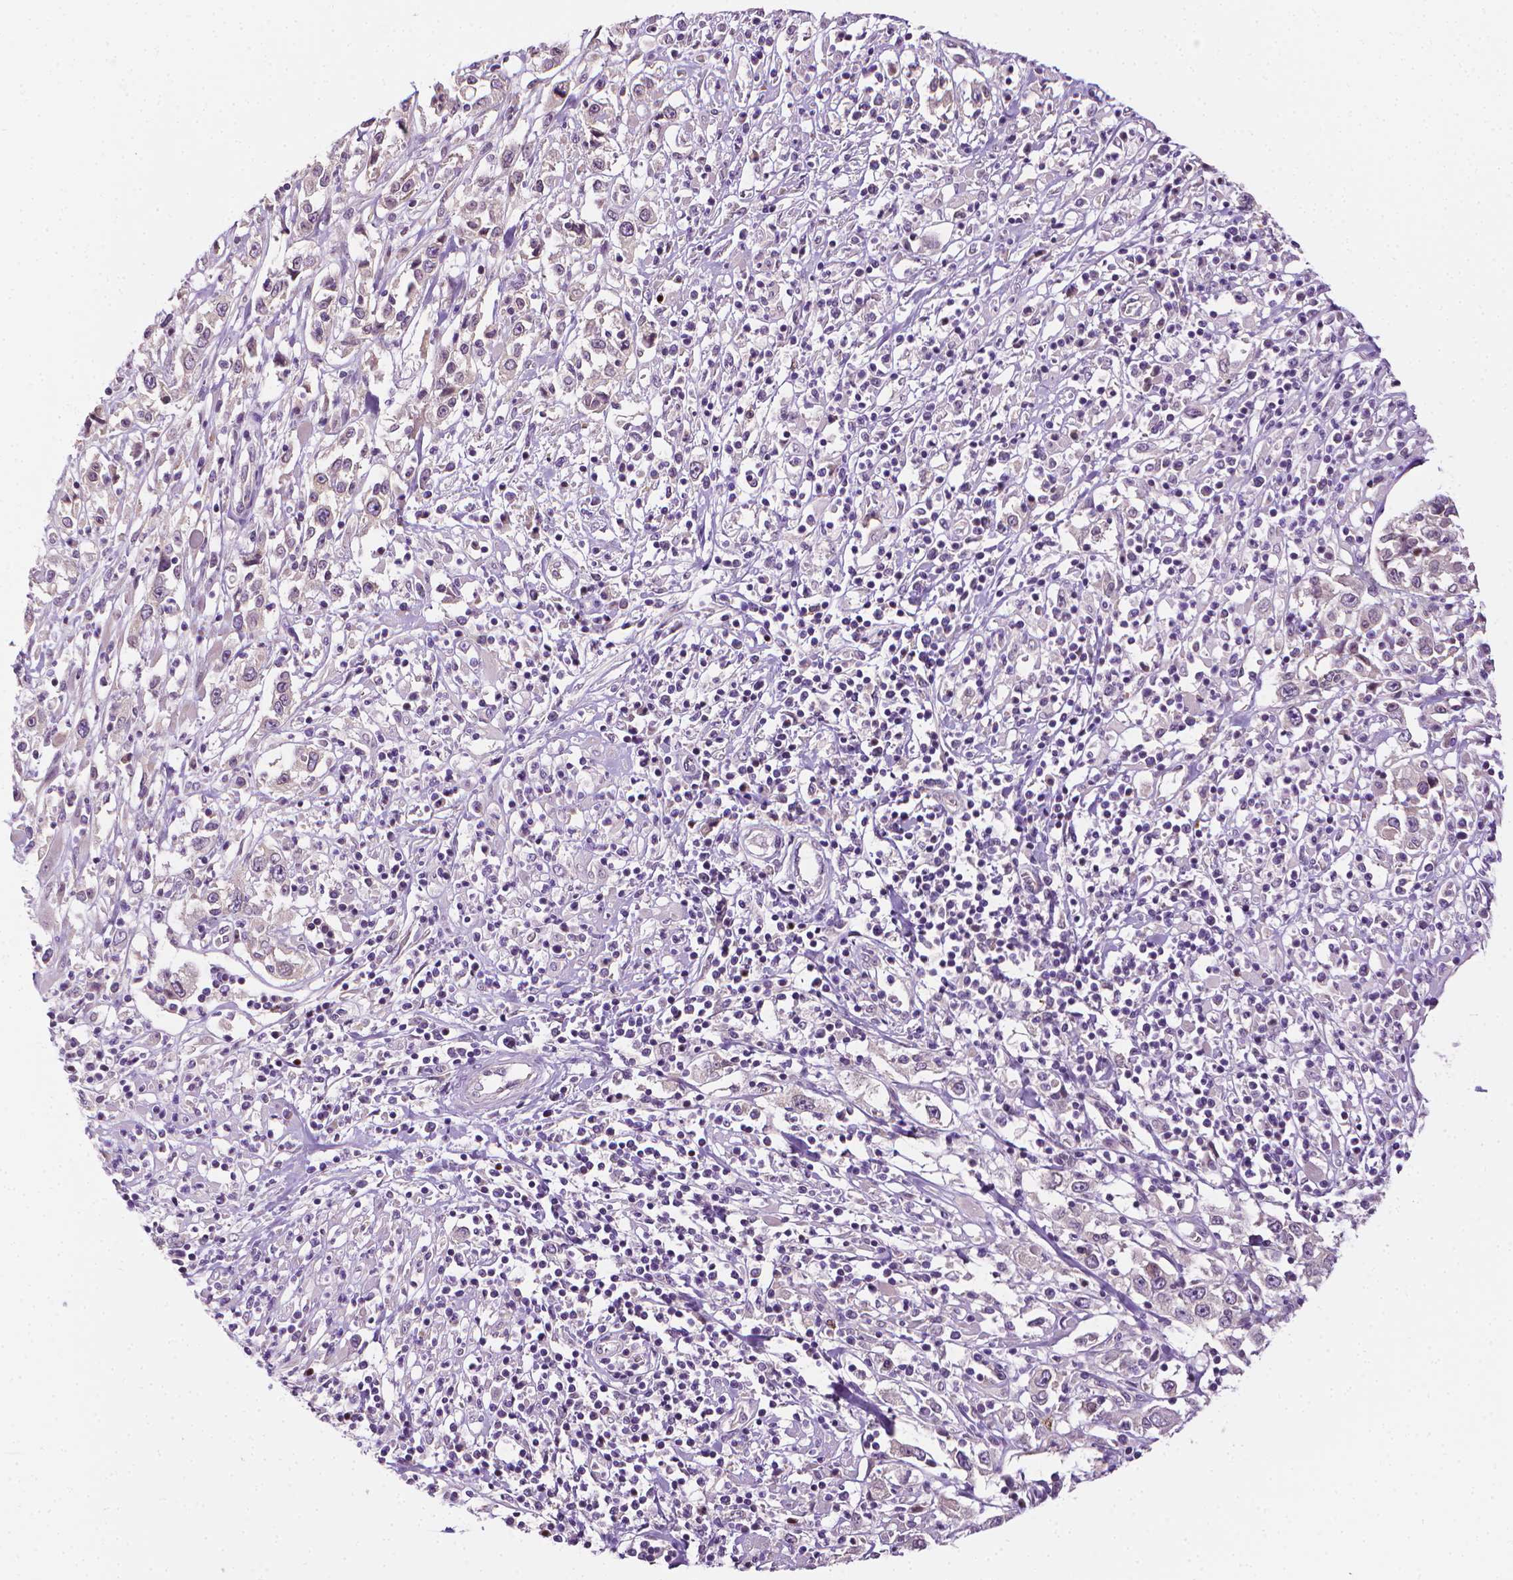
{"staining": {"intensity": "negative", "quantity": "none", "location": "none"}, "tissue": "cervical cancer", "cell_type": "Tumor cells", "image_type": "cancer", "snomed": [{"axis": "morphology", "description": "Adenocarcinoma, NOS"}, {"axis": "topography", "description": "Cervix"}], "caption": "A high-resolution photomicrograph shows immunohistochemistry (IHC) staining of cervical cancer (adenocarcinoma), which demonstrates no significant staining in tumor cells.", "gene": "MCOLN3", "patient": {"sex": "female", "age": 40}}